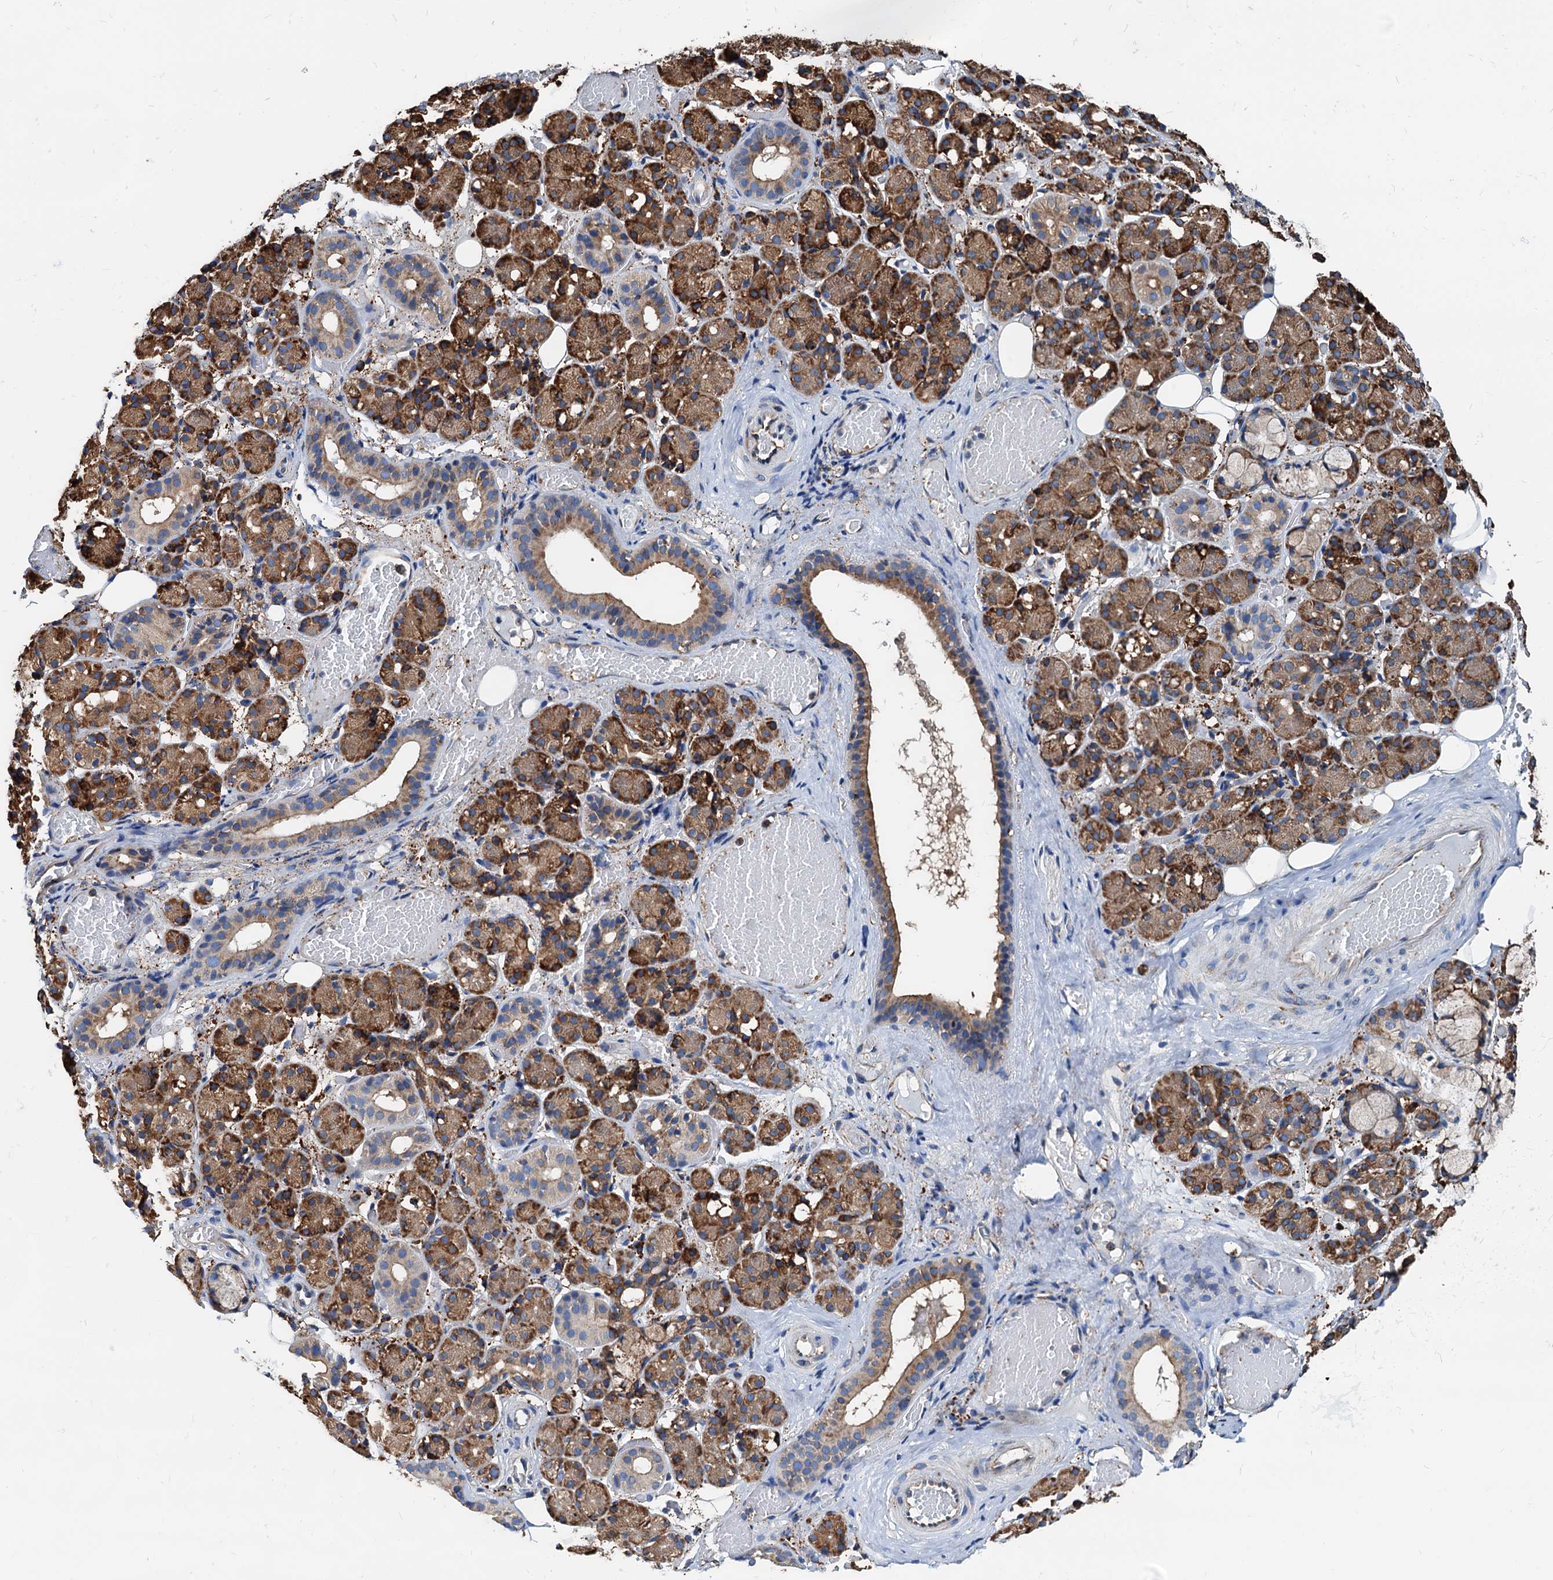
{"staining": {"intensity": "moderate", "quantity": ">75%", "location": "cytoplasmic/membranous"}, "tissue": "salivary gland", "cell_type": "Glandular cells", "image_type": "normal", "snomed": [{"axis": "morphology", "description": "Normal tissue, NOS"}, {"axis": "topography", "description": "Salivary gland"}], "caption": "This is an image of immunohistochemistry staining of unremarkable salivary gland, which shows moderate staining in the cytoplasmic/membranous of glandular cells.", "gene": "HSPA5", "patient": {"sex": "male", "age": 63}}